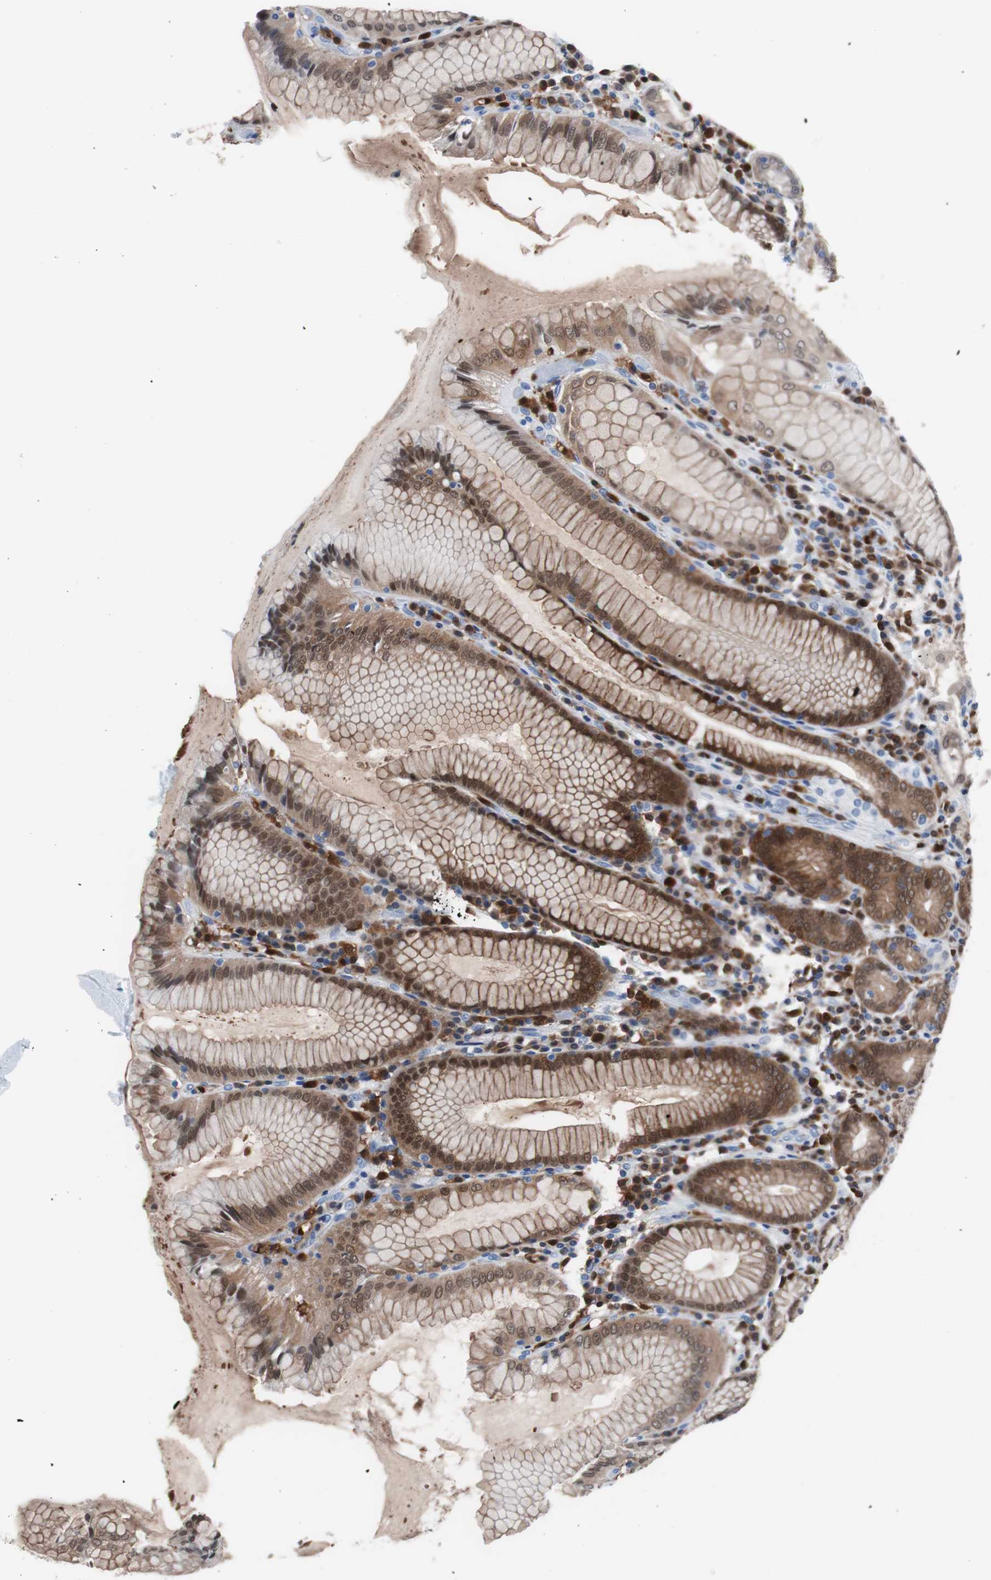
{"staining": {"intensity": "moderate", "quantity": "25%-75%", "location": "cytoplasmic/membranous"}, "tissue": "stomach", "cell_type": "Glandular cells", "image_type": "normal", "snomed": [{"axis": "morphology", "description": "Normal tissue, NOS"}, {"axis": "topography", "description": "Stomach, lower"}], "caption": "Protein staining of unremarkable stomach exhibits moderate cytoplasmic/membranous staining in about 25%-75% of glandular cells. The protein is stained brown, and the nuclei are stained in blue (DAB IHC with brightfield microscopy, high magnification).", "gene": "SYK", "patient": {"sex": "female", "age": 76}}